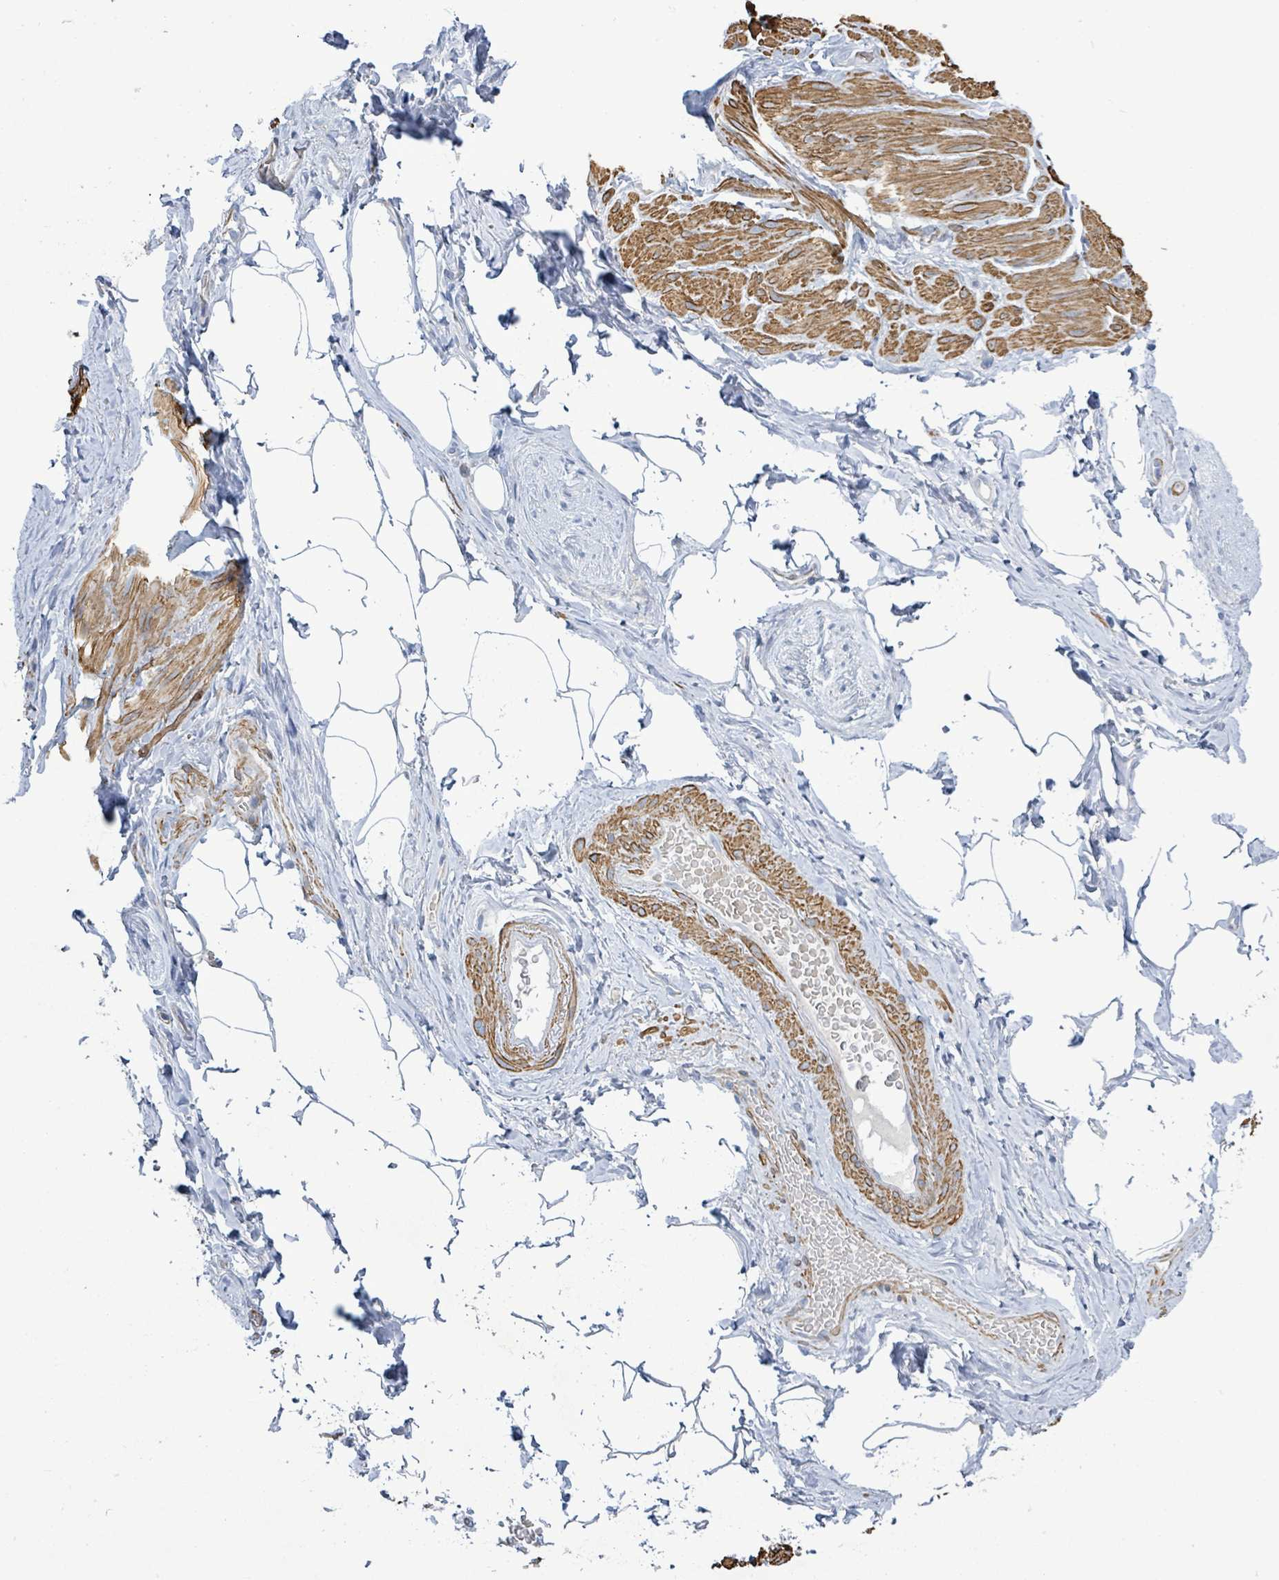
{"staining": {"intensity": "moderate", "quantity": ">75%", "location": "cytoplasmic/membranous"}, "tissue": "smooth muscle", "cell_type": "Smooth muscle cells", "image_type": "normal", "snomed": [{"axis": "morphology", "description": "Normal tissue, NOS"}, {"axis": "topography", "description": "Smooth muscle"}, {"axis": "topography", "description": "Peripheral nerve tissue"}], "caption": "Immunohistochemistry (IHC) of unremarkable human smooth muscle displays medium levels of moderate cytoplasmic/membranous positivity in approximately >75% of smooth muscle cells.", "gene": "DMRTC1B", "patient": {"sex": "male", "age": 69}}